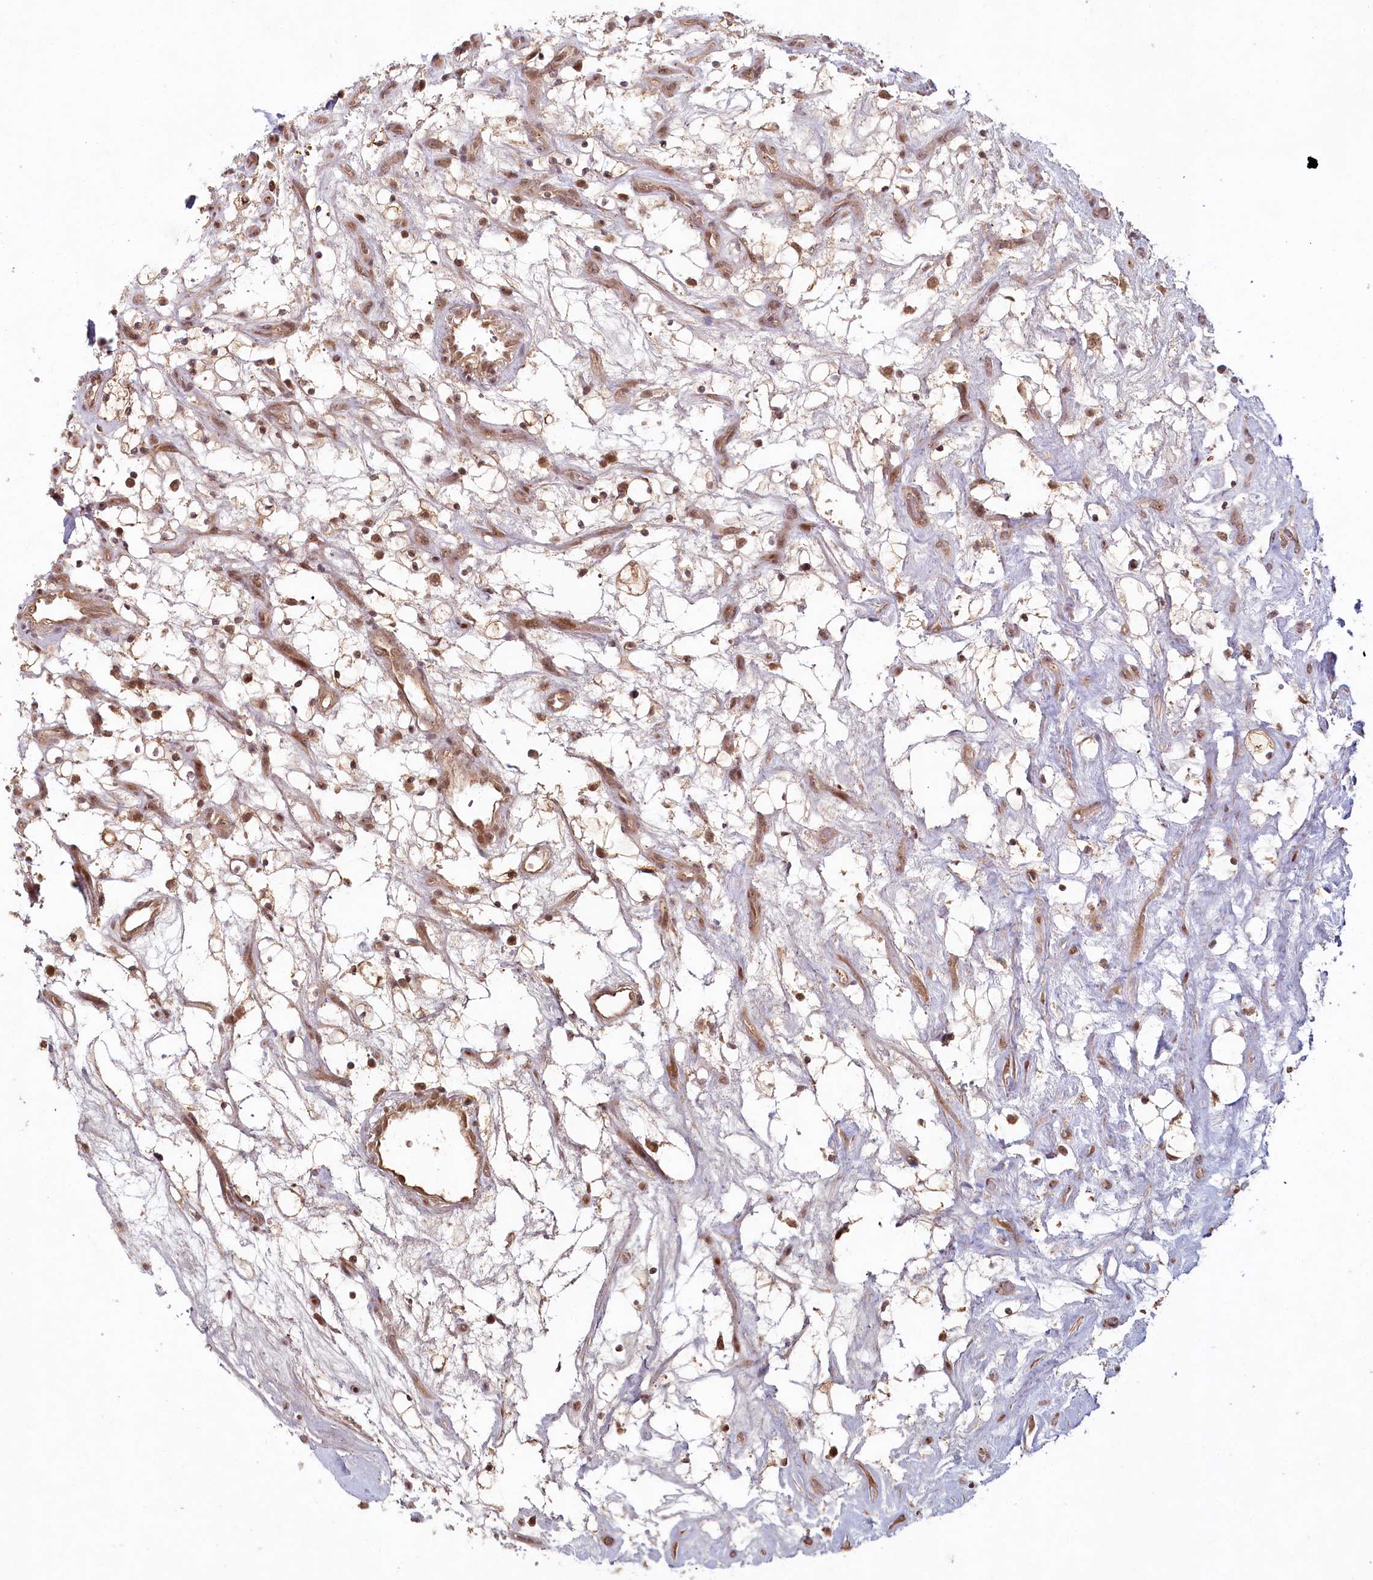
{"staining": {"intensity": "moderate", "quantity": ">75%", "location": "nuclear"}, "tissue": "renal cancer", "cell_type": "Tumor cells", "image_type": "cancer", "snomed": [{"axis": "morphology", "description": "Adenocarcinoma, NOS"}, {"axis": "topography", "description": "Kidney"}], "caption": "A histopathology image of human renal adenocarcinoma stained for a protein exhibits moderate nuclear brown staining in tumor cells. The staining was performed using DAB, with brown indicating positive protein expression. Nuclei are stained blue with hematoxylin.", "gene": "WAPL", "patient": {"sex": "female", "age": 69}}